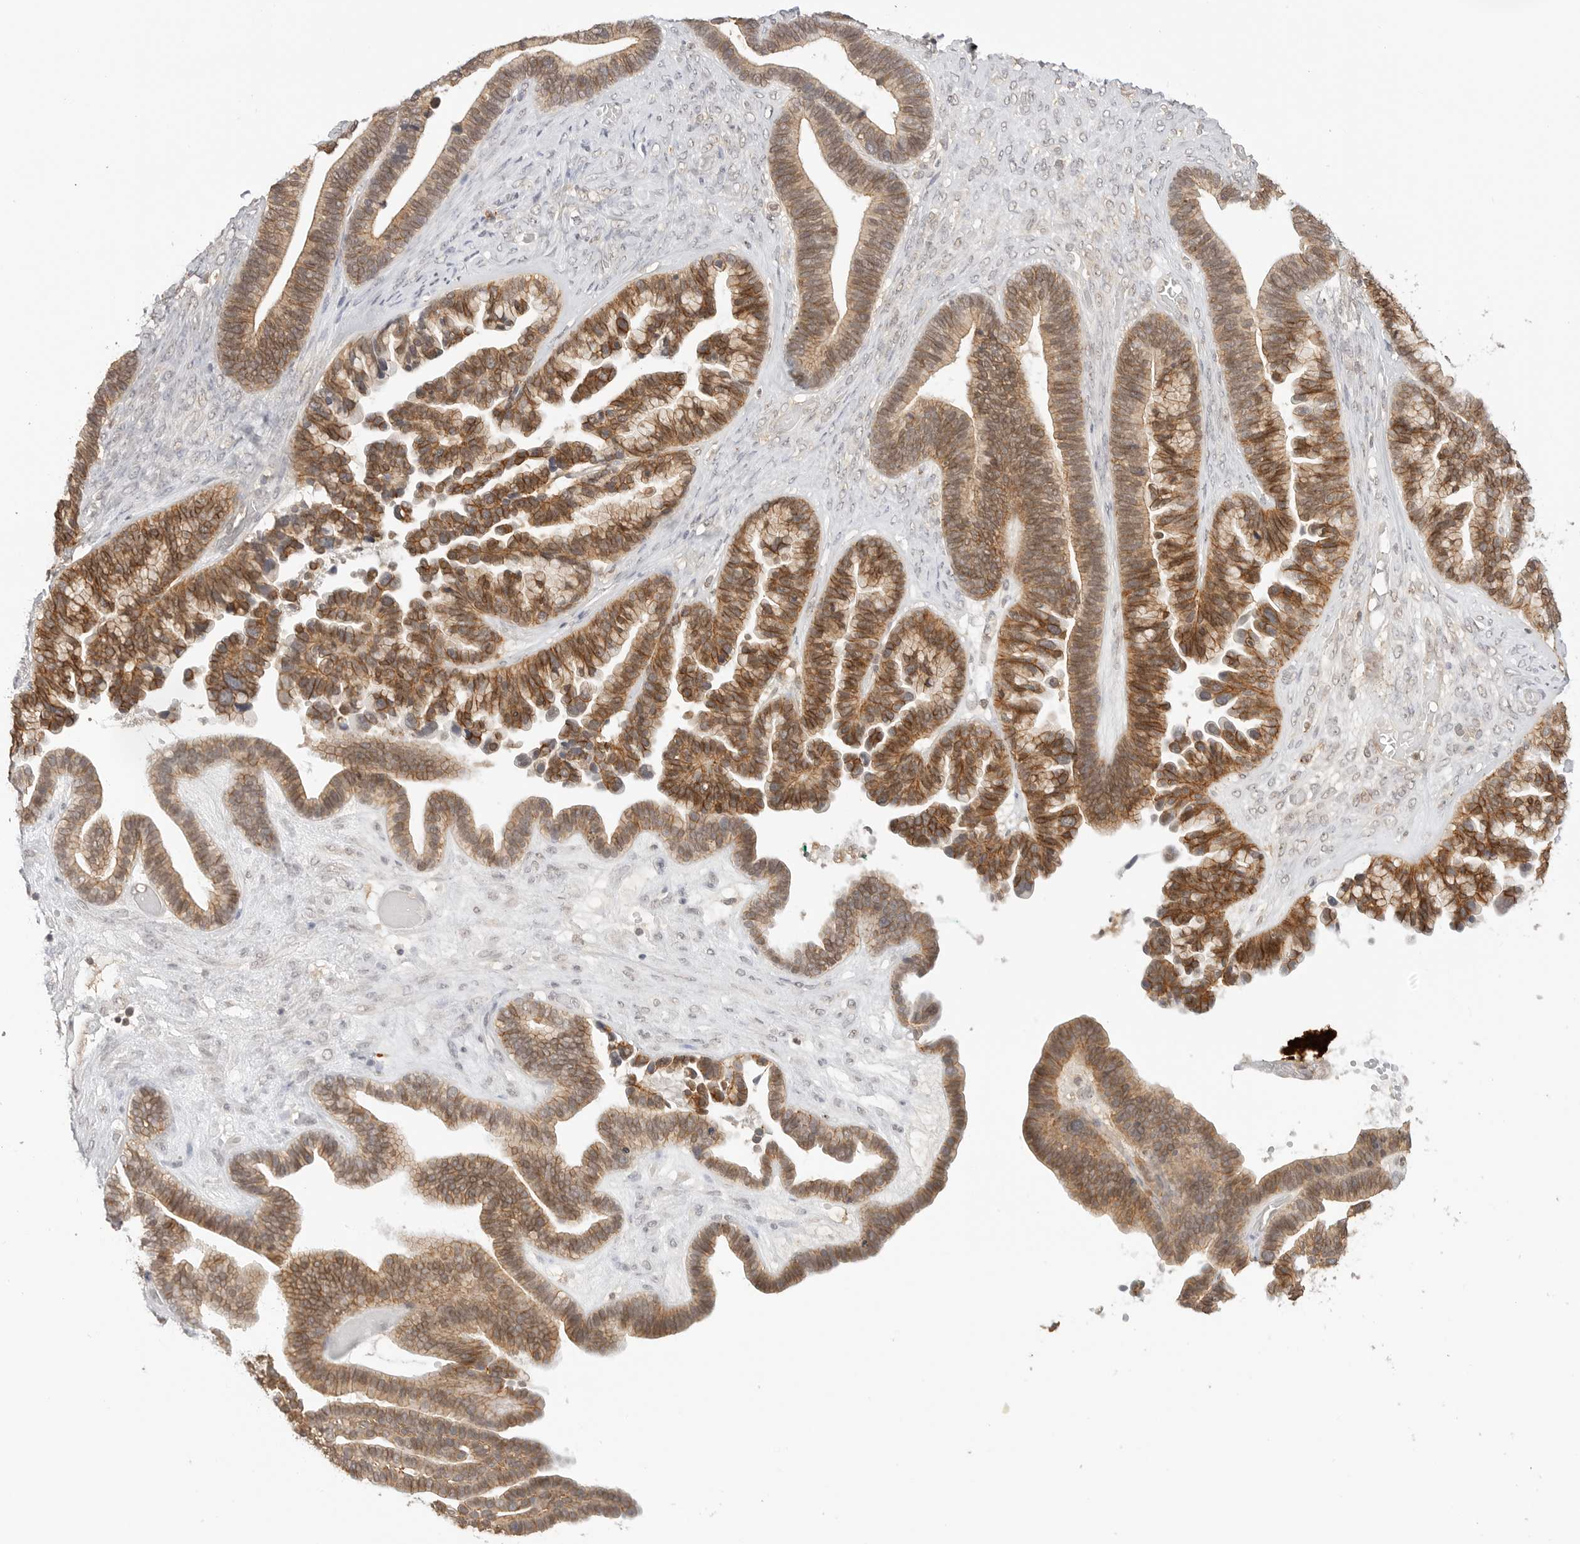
{"staining": {"intensity": "strong", "quantity": ">75%", "location": "cytoplasmic/membranous"}, "tissue": "ovarian cancer", "cell_type": "Tumor cells", "image_type": "cancer", "snomed": [{"axis": "morphology", "description": "Cystadenocarcinoma, serous, NOS"}, {"axis": "topography", "description": "Ovary"}], "caption": "This image demonstrates immunohistochemistry (IHC) staining of human serous cystadenocarcinoma (ovarian), with high strong cytoplasmic/membranous positivity in about >75% of tumor cells.", "gene": "EPHA1", "patient": {"sex": "female", "age": 56}}